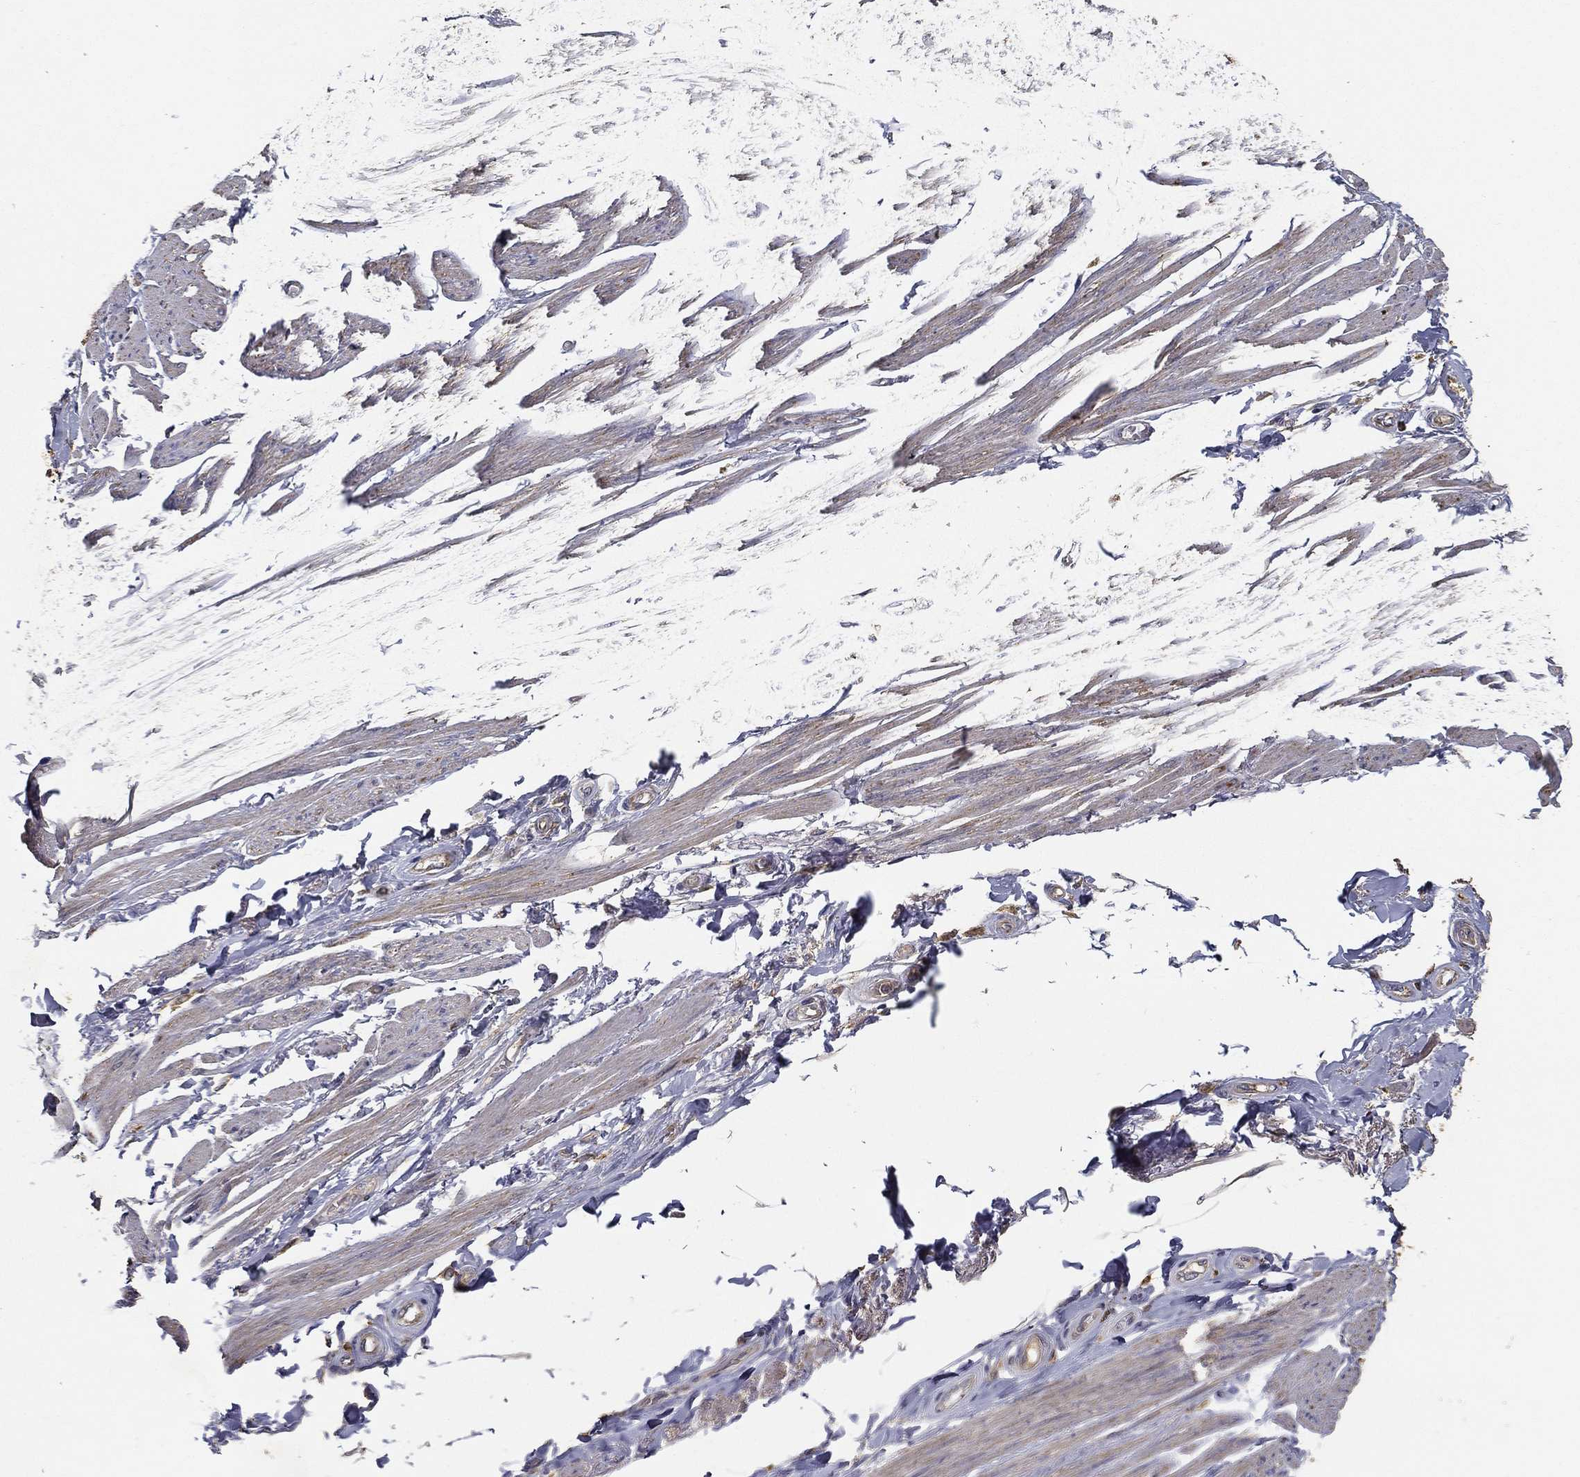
{"staining": {"intensity": "negative", "quantity": "none", "location": "none"}, "tissue": "soft tissue", "cell_type": "Fibroblasts", "image_type": "normal", "snomed": [{"axis": "morphology", "description": "Normal tissue, NOS"}, {"axis": "topography", "description": "Skeletal muscle"}, {"axis": "topography", "description": "Anal"}, {"axis": "topography", "description": "Peripheral nerve tissue"}], "caption": "An immunohistochemistry (IHC) histopathology image of unremarkable soft tissue is shown. There is no staining in fibroblasts of soft tissue.", "gene": "MT", "patient": {"sex": "male", "age": 53}}